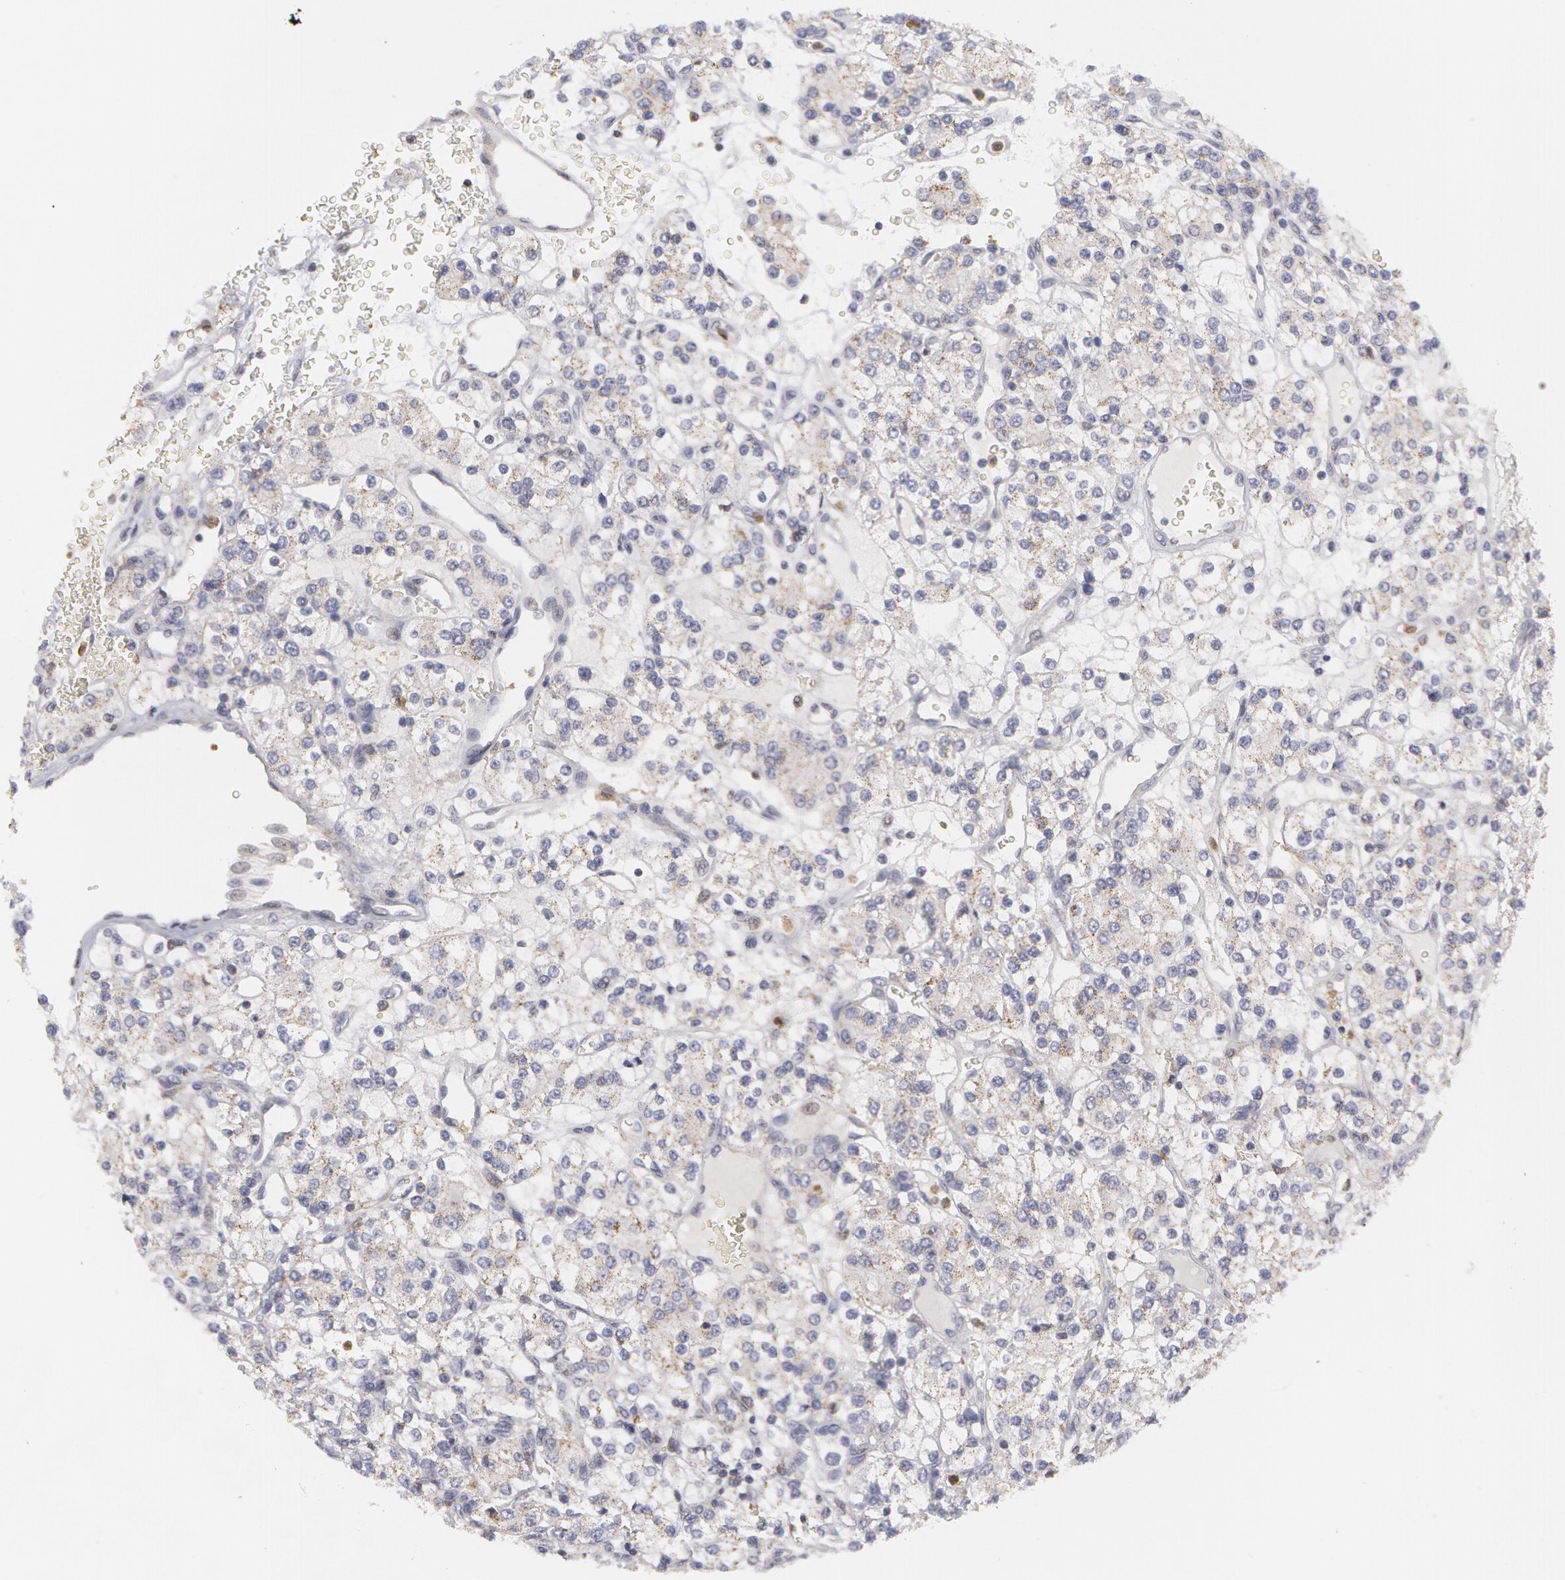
{"staining": {"intensity": "weak", "quantity": "25%-75%", "location": "cytoplasmic/membranous"}, "tissue": "renal cancer", "cell_type": "Tumor cells", "image_type": "cancer", "snomed": [{"axis": "morphology", "description": "Adenocarcinoma, NOS"}, {"axis": "topography", "description": "Kidney"}], "caption": "Immunohistochemical staining of human renal adenocarcinoma reveals weak cytoplasmic/membranous protein expression in about 25%-75% of tumor cells.", "gene": "CAT", "patient": {"sex": "female", "age": 62}}